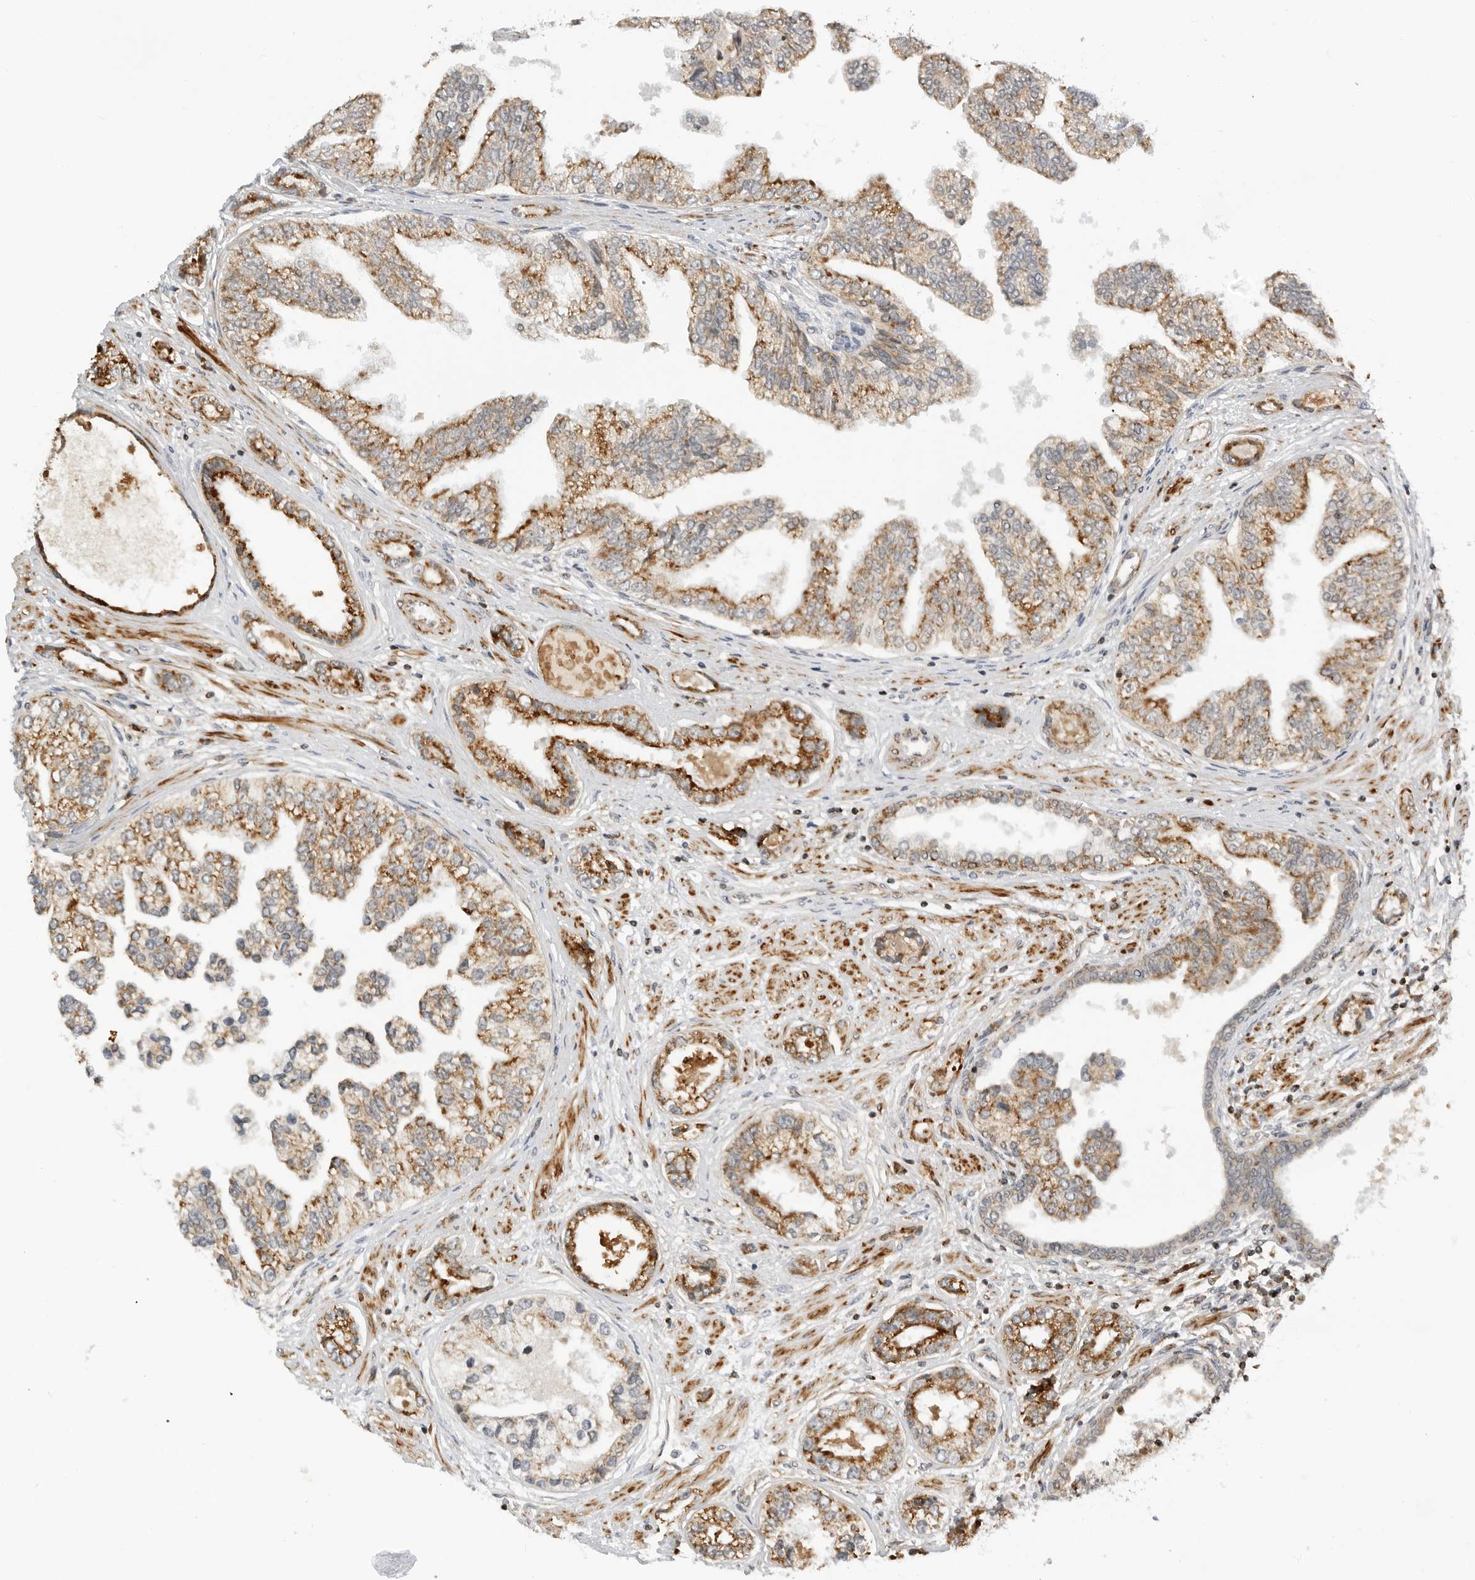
{"staining": {"intensity": "moderate", "quantity": ">75%", "location": "cytoplasmic/membranous"}, "tissue": "prostate cancer", "cell_type": "Tumor cells", "image_type": "cancer", "snomed": [{"axis": "morphology", "description": "Adenocarcinoma, High grade"}, {"axis": "topography", "description": "Prostate"}], "caption": "Immunohistochemistry (IHC) histopathology image of neoplastic tissue: prostate cancer stained using immunohistochemistry reveals medium levels of moderate protein expression localized specifically in the cytoplasmic/membranous of tumor cells, appearing as a cytoplasmic/membranous brown color.", "gene": "PEX2", "patient": {"sex": "male", "age": 61}}